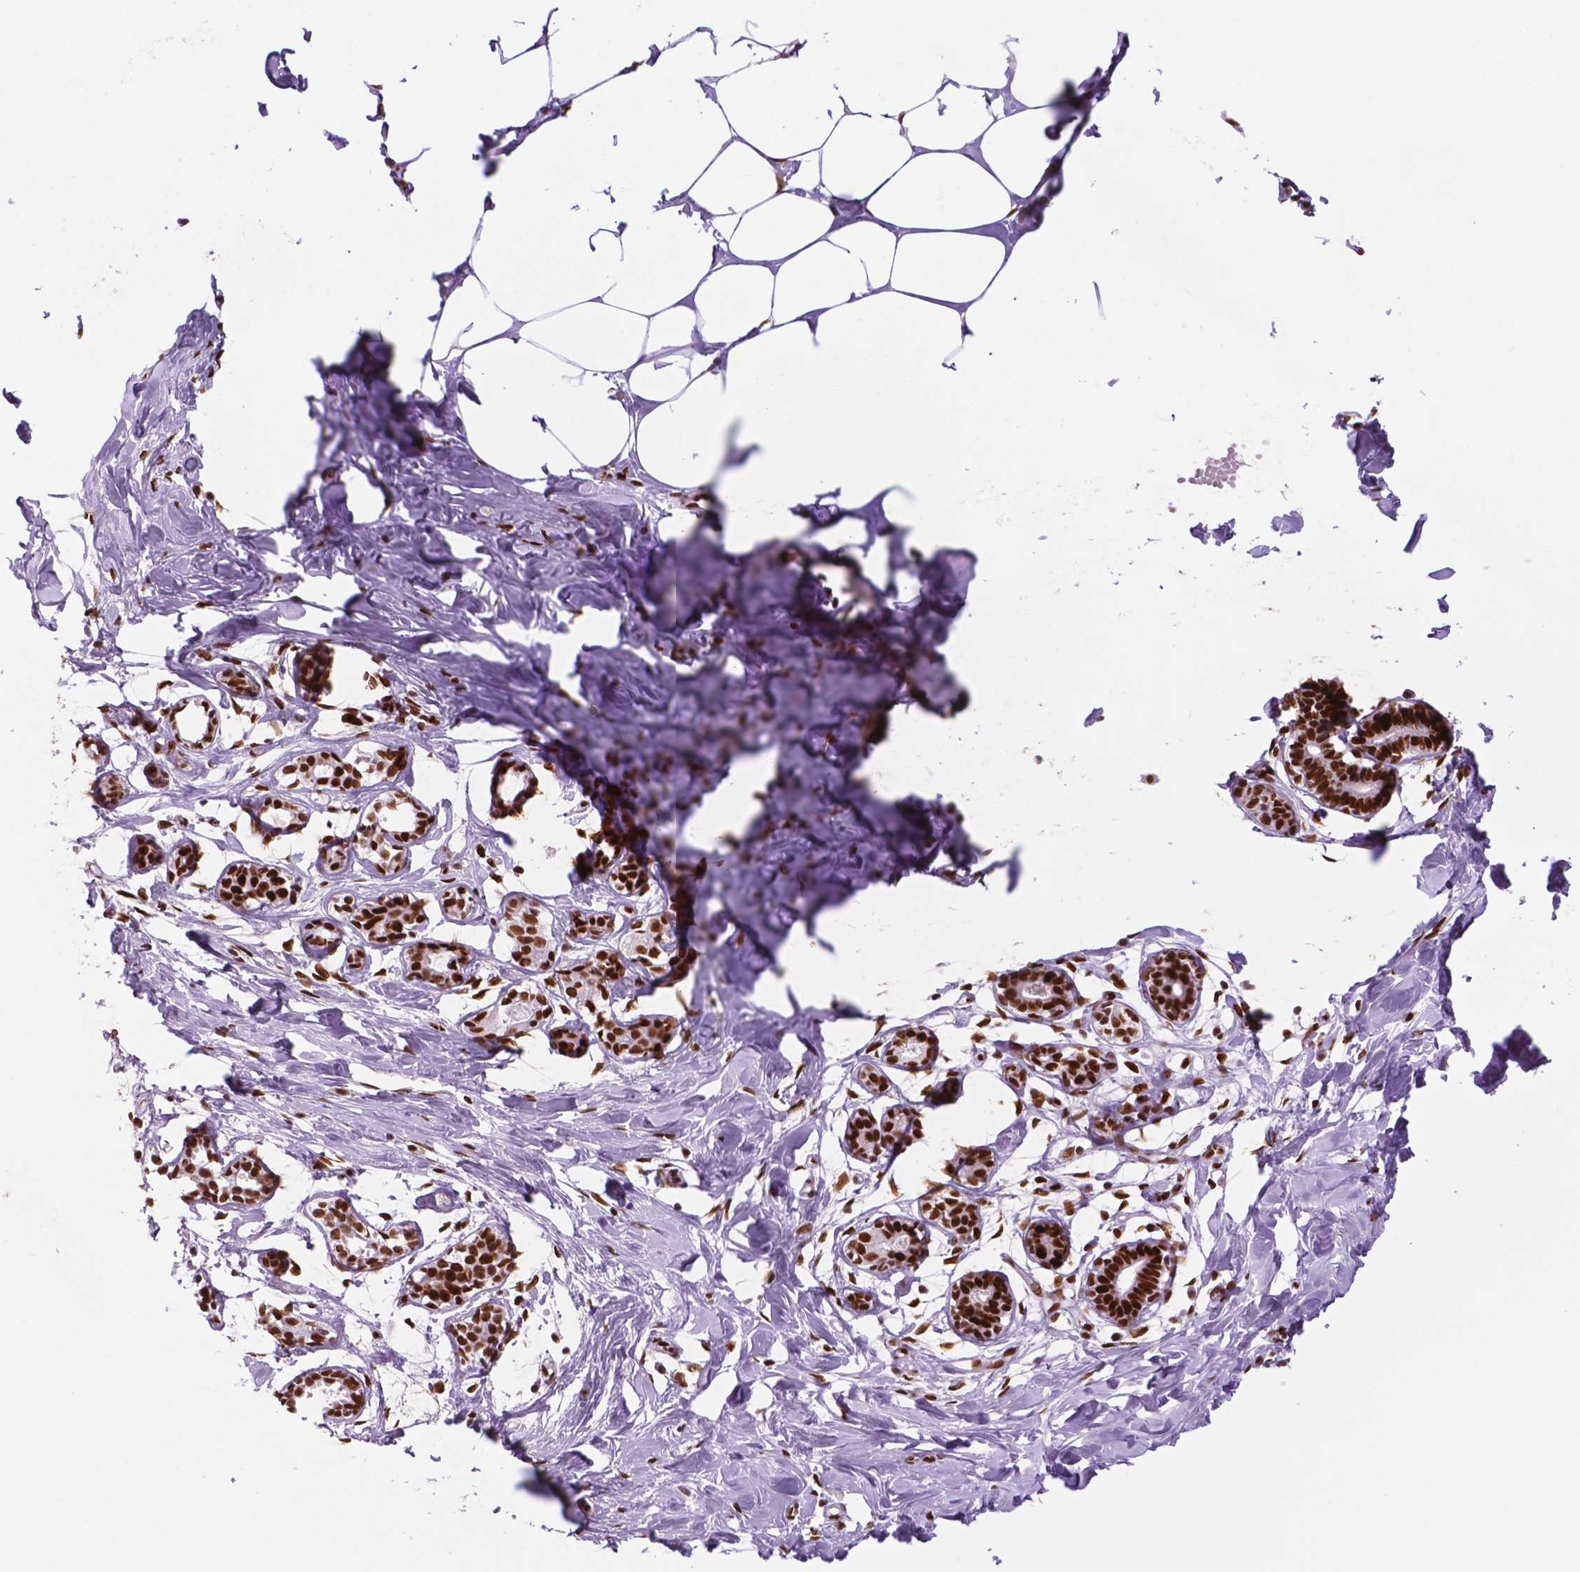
{"staining": {"intensity": "negative", "quantity": "none", "location": "none"}, "tissue": "breast", "cell_type": "Adipocytes", "image_type": "normal", "snomed": [{"axis": "morphology", "description": "Normal tissue, NOS"}, {"axis": "topography", "description": "Breast"}], "caption": "This is an immunohistochemistry micrograph of unremarkable breast. There is no positivity in adipocytes.", "gene": "MSH6", "patient": {"sex": "female", "age": 27}}